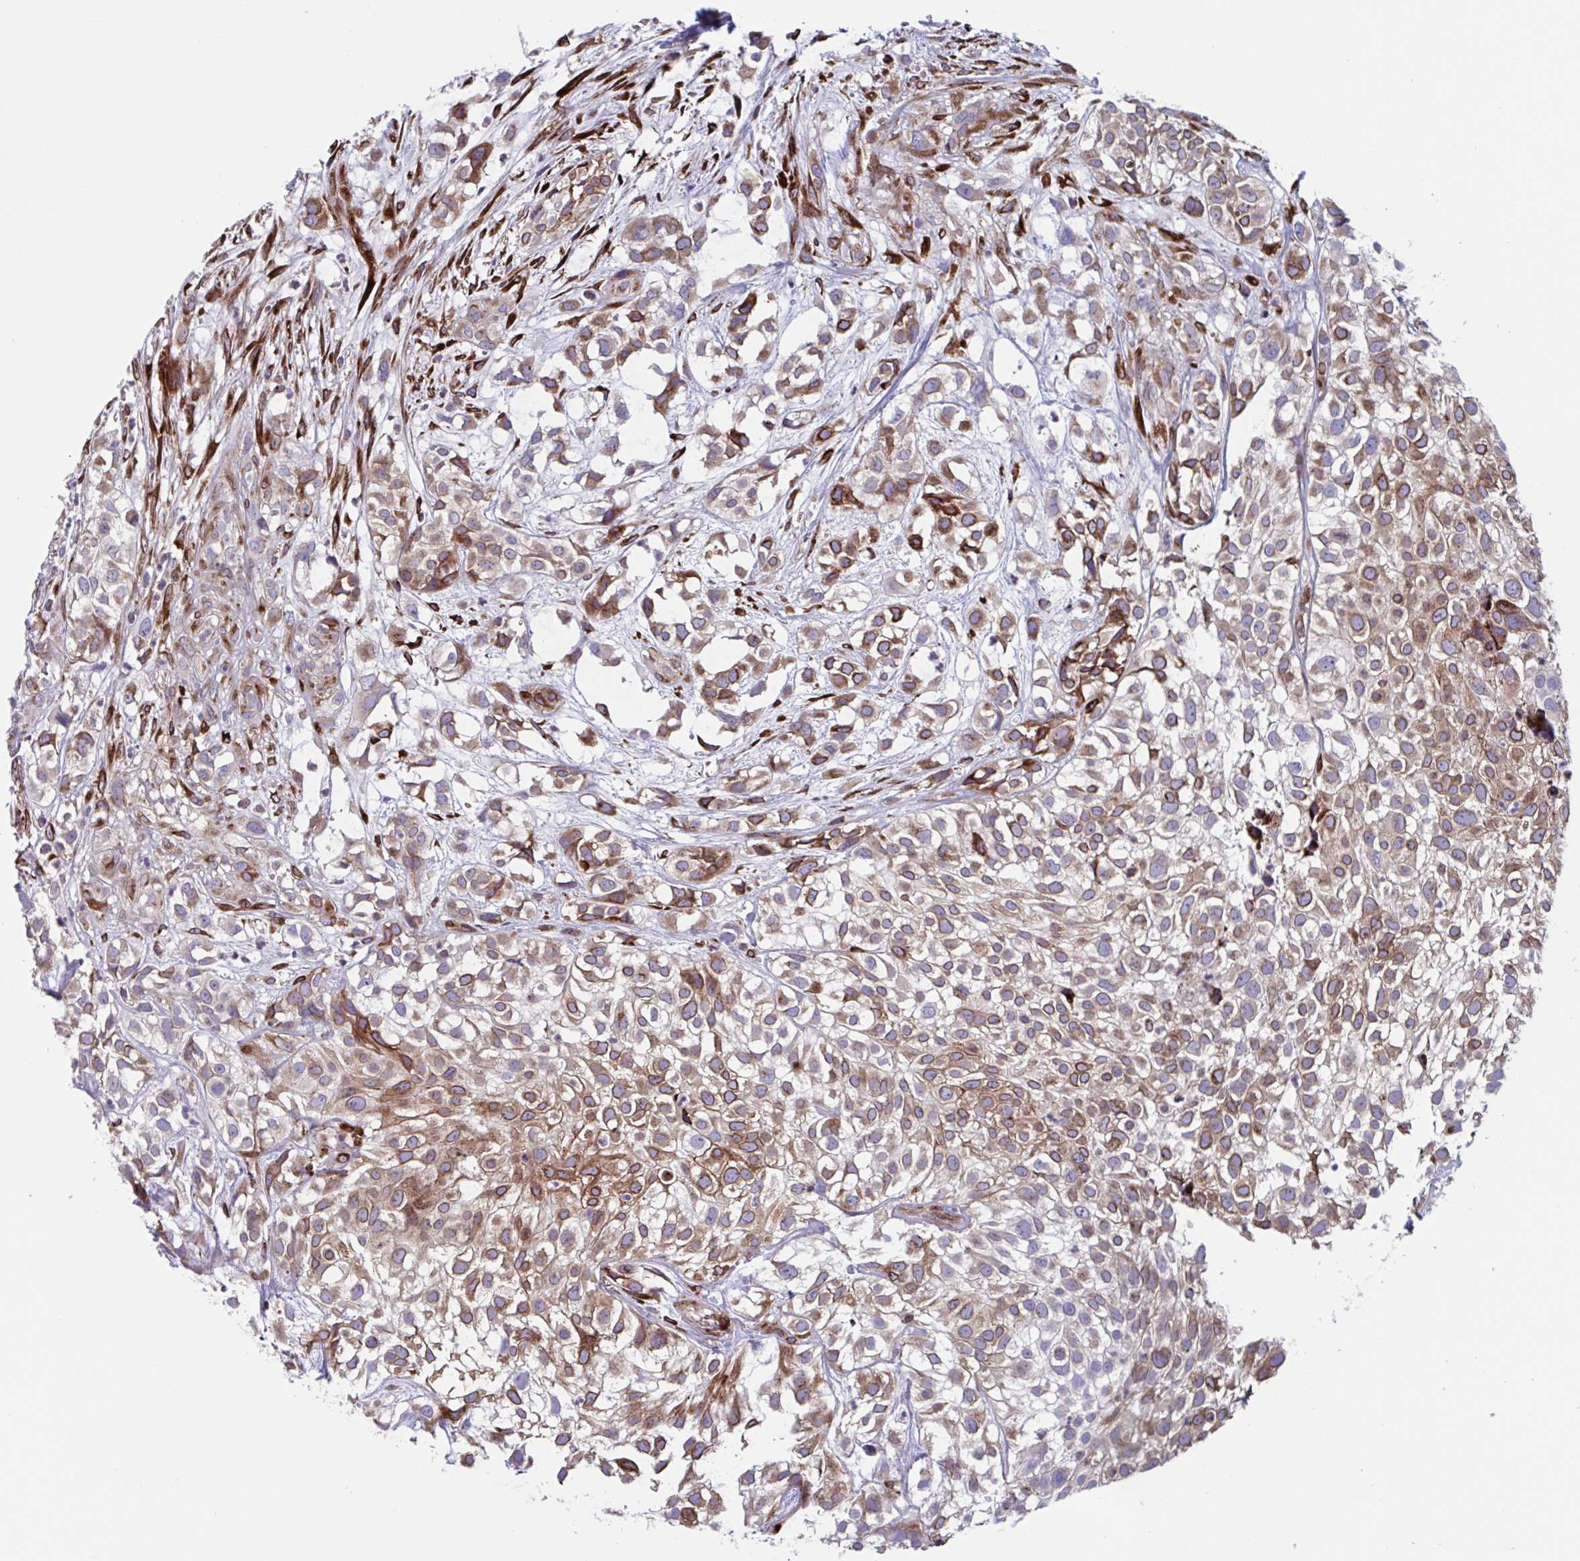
{"staining": {"intensity": "moderate", "quantity": ">75%", "location": "cytoplasmic/membranous"}, "tissue": "urothelial cancer", "cell_type": "Tumor cells", "image_type": "cancer", "snomed": [{"axis": "morphology", "description": "Urothelial carcinoma, High grade"}, {"axis": "topography", "description": "Urinary bladder"}], "caption": "Moderate cytoplasmic/membranous protein positivity is seen in approximately >75% of tumor cells in urothelial cancer.", "gene": "RFK", "patient": {"sex": "male", "age": 56}}